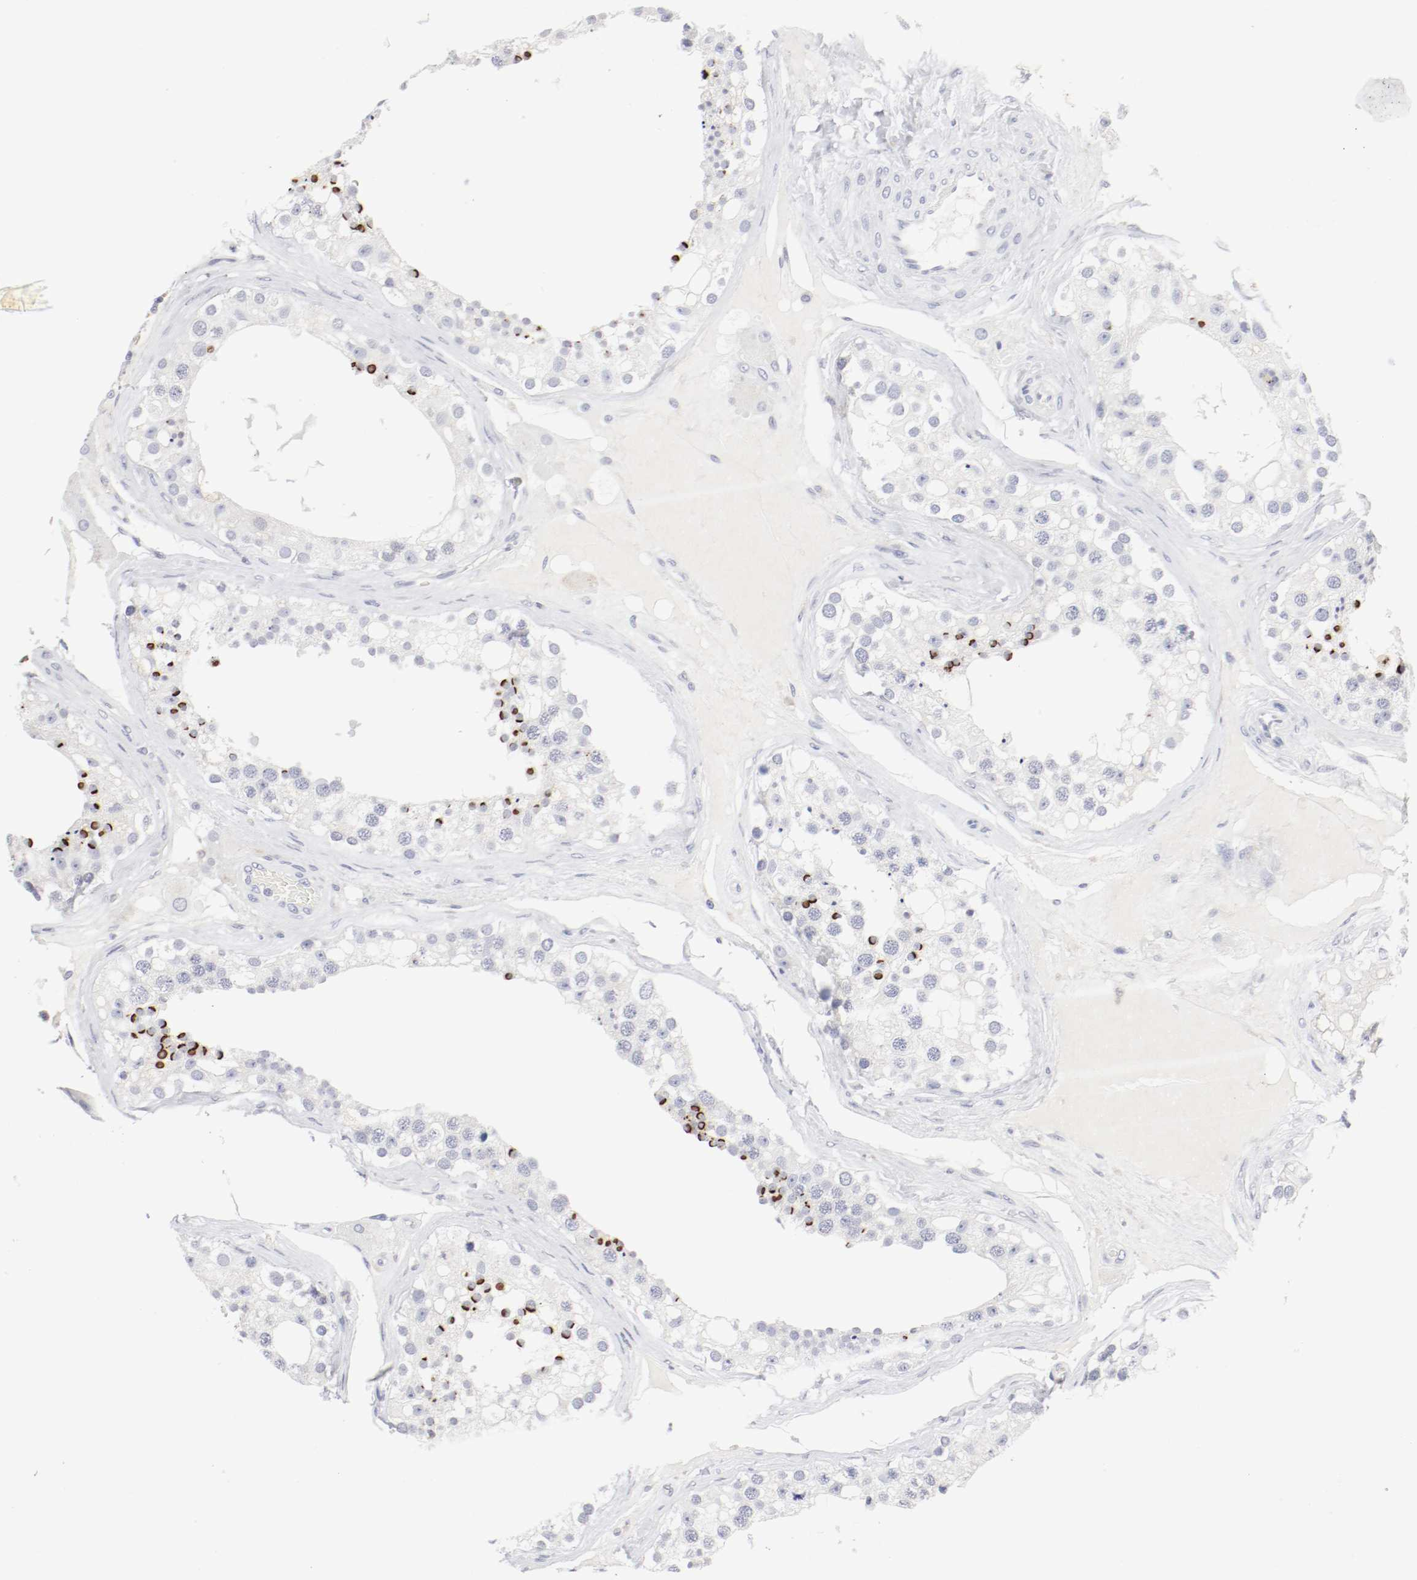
{"staining": {"intensity": "strong", "quantity": "<25%", "location": "cytoplasmic/membranous,nuclear"}, "tissue": "testis", "cell_type": "Cells in seminiferous ducts", "image_type": "normal", "snomed": [{"axis": "morphology", "description": "Normal tissue, NOS"}, {"axis": "topography", "description": "Testis"}], "caption": "This photomicrograph reveals immunohistochemistry staining of normal human testis, with medium strong cytoplasmic/membranous,nuclear positivity in about <25% of cells in seminiferous ducts.", "gene": "ITGAX", "patient": {"sex": "male", "age": 68}}